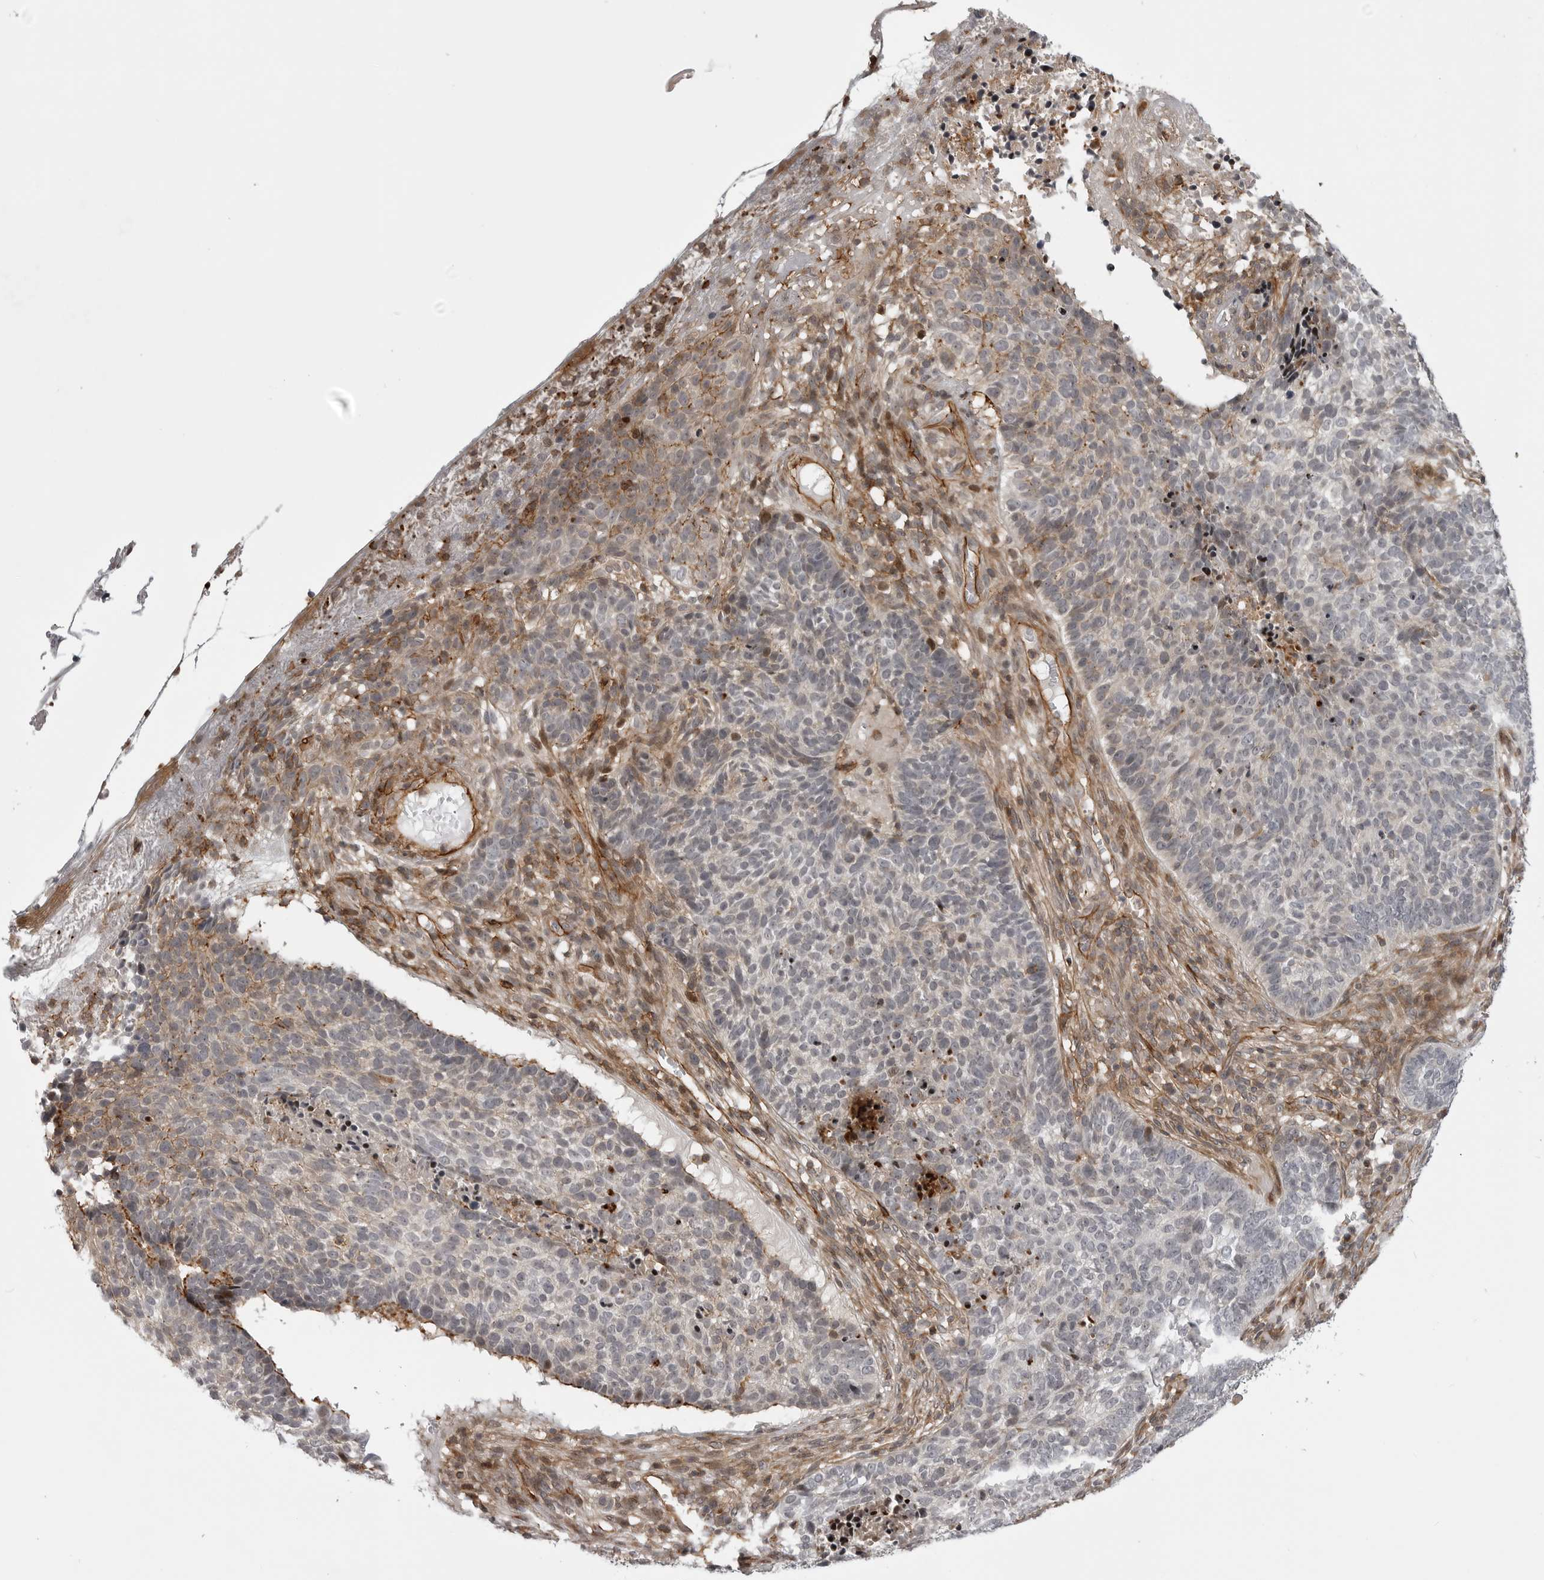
{"staining": {"intensity": "negative", "quantity": "none", "location": "none"}, "tissue": "skin cancer", "cell_type": "Tumor cells", "image_type": "cancer", "snomed": [{"axis": "morphology", "description": "Basal cell carcinoma"}, {"axis": "topography", "description": "Skin"}], "caption": "Immunohistochemical staining of basal cell carcinoma (skin) demonstrates no significant expression in tumor cells.", "gene": "ABL1", "patient": {"sex": "male", "age": 85}}